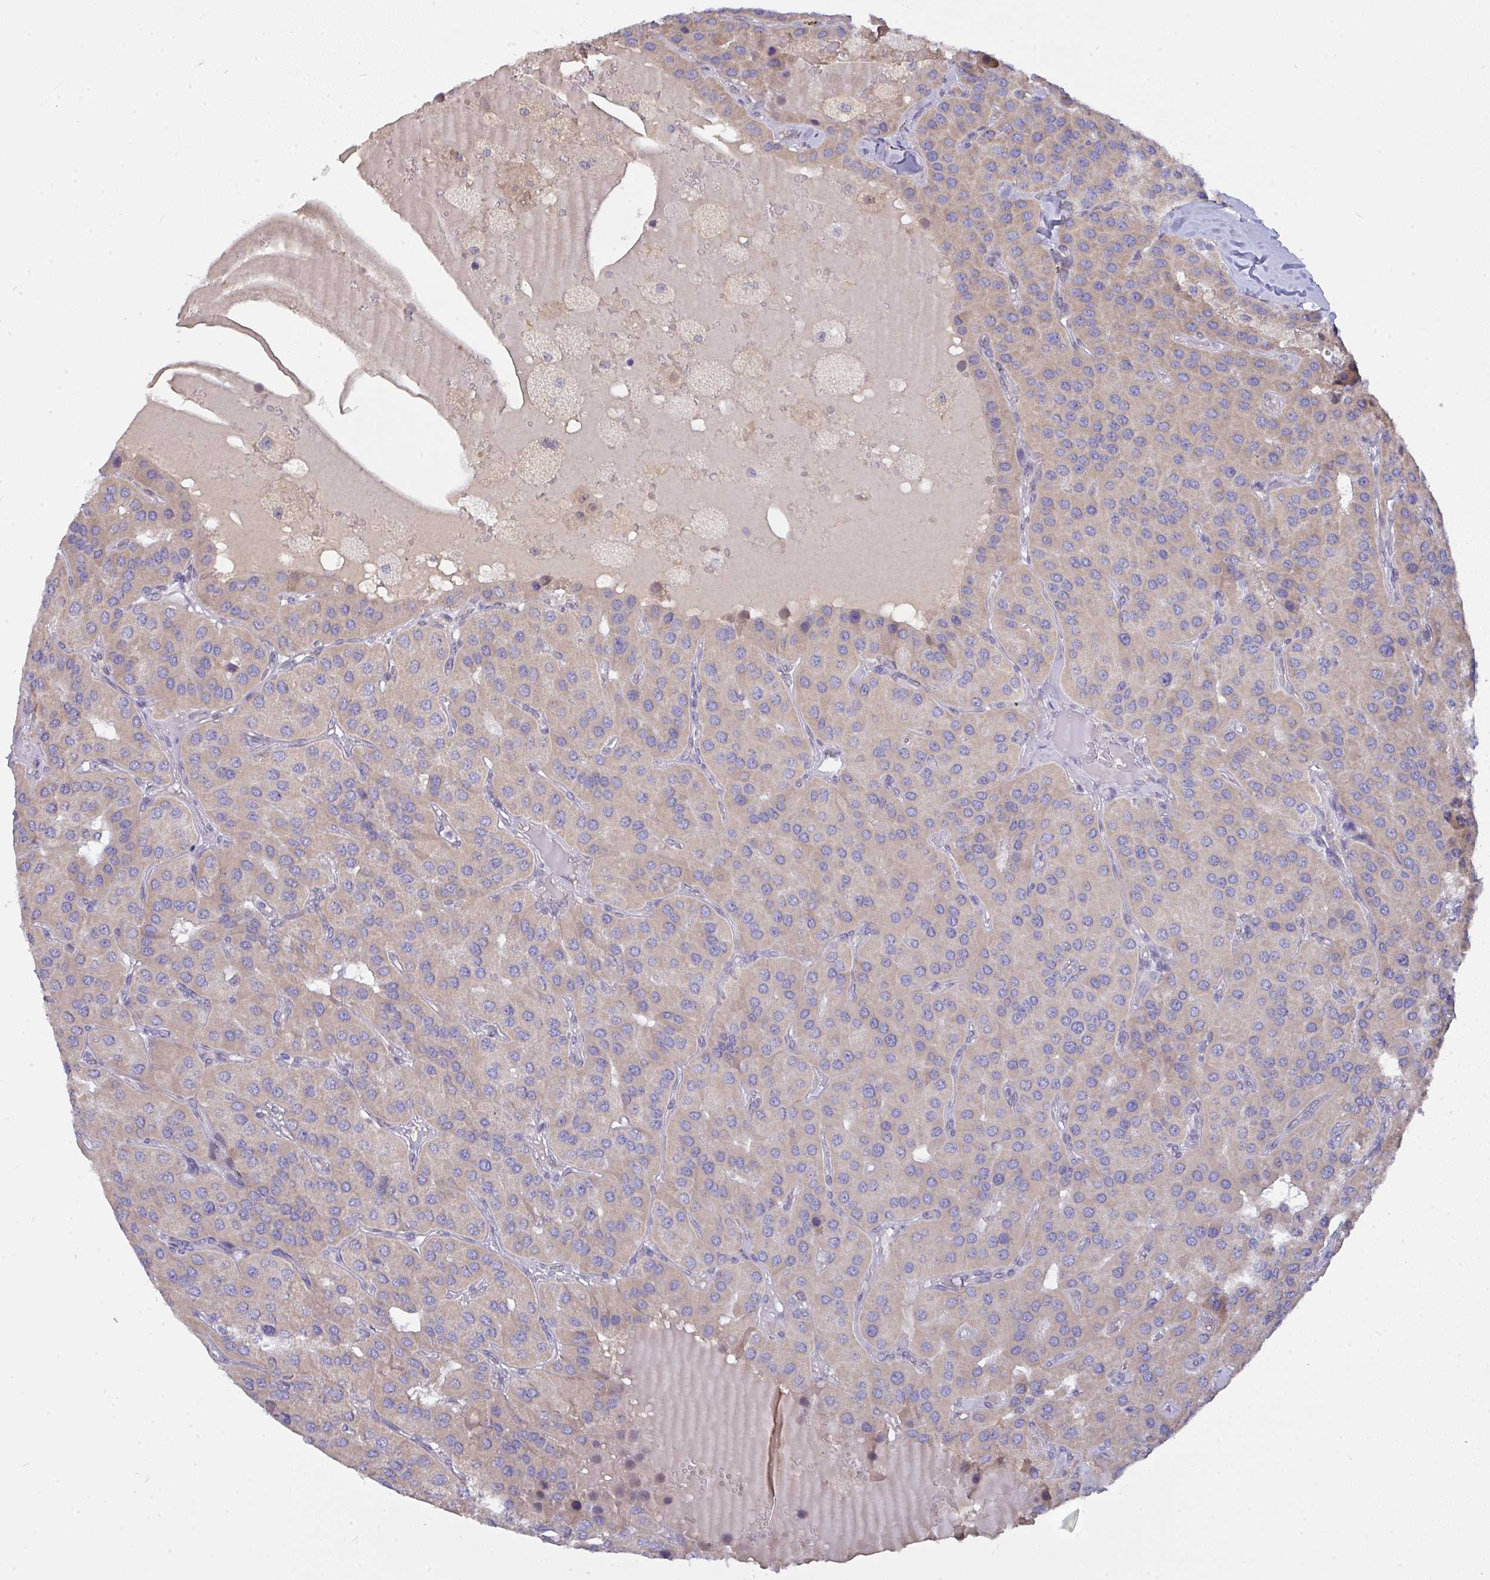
{"staining": {"intensity": "weak", "quantity": "25%-75%", "location": "cytoplasmic/membranous"}, "tissue": "parathyroid gland", "cell_type": "Glandular cells", "image_type": "normal", "snomed": [{"axis": "morphology", "description": "Normal tissue, NOS"}, {"axis": "morphology", "description": "Adenoma, NOS"}, {"axis": "topography", "description": "Parathyroid gland"}], "caption": "Weak cytoplasmic/membranous expression is identified in approximately 25%-75% of glandular cells in unremarkable parathyroid gland.", "gene": "L3HYPDH", "patient": {"sex": "female", "age": 86}}